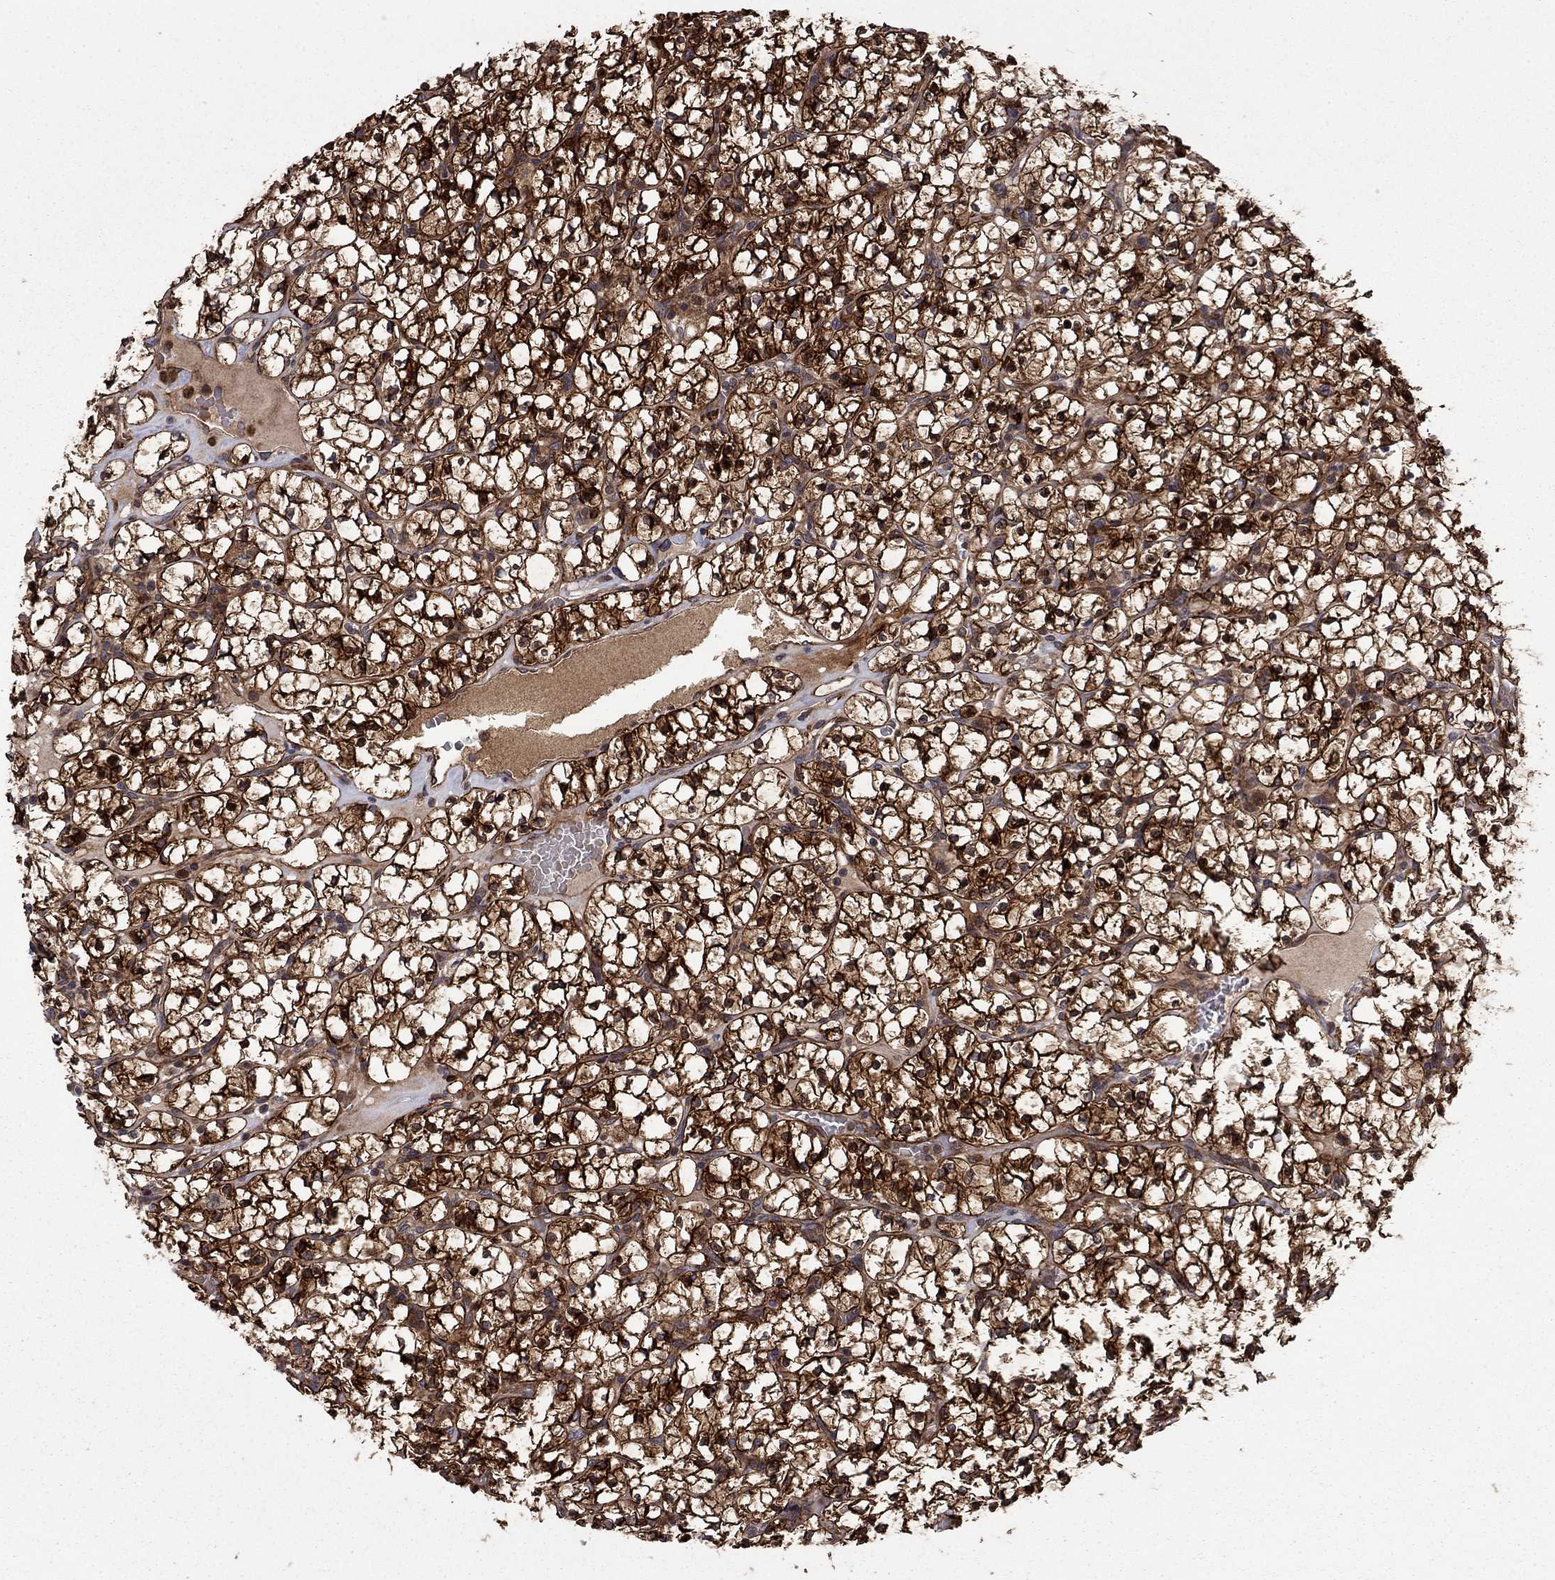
{"staining": {"intensity": "strong", "quantity": ">75%", "location": "cytoplasmic/membranous,nuclear"}, "tissue": "renal cancer", "cell_type": "Tumor cells", "image_type": "cancer", "snomed": [{"axis": "morphology", "description": "Adenocarcinoma, NOS"}, {"axis": "topography", "description": "Kidney"}], "caption": "Adenocarcinoma (renal) stained with a brown dye exhibits strong cytoplasmic/membranous and nuclear positive expression in approximately >75% of tumor cells.", "gene": "HDAC4", "patient": {"sex": "female", "age": 89}}